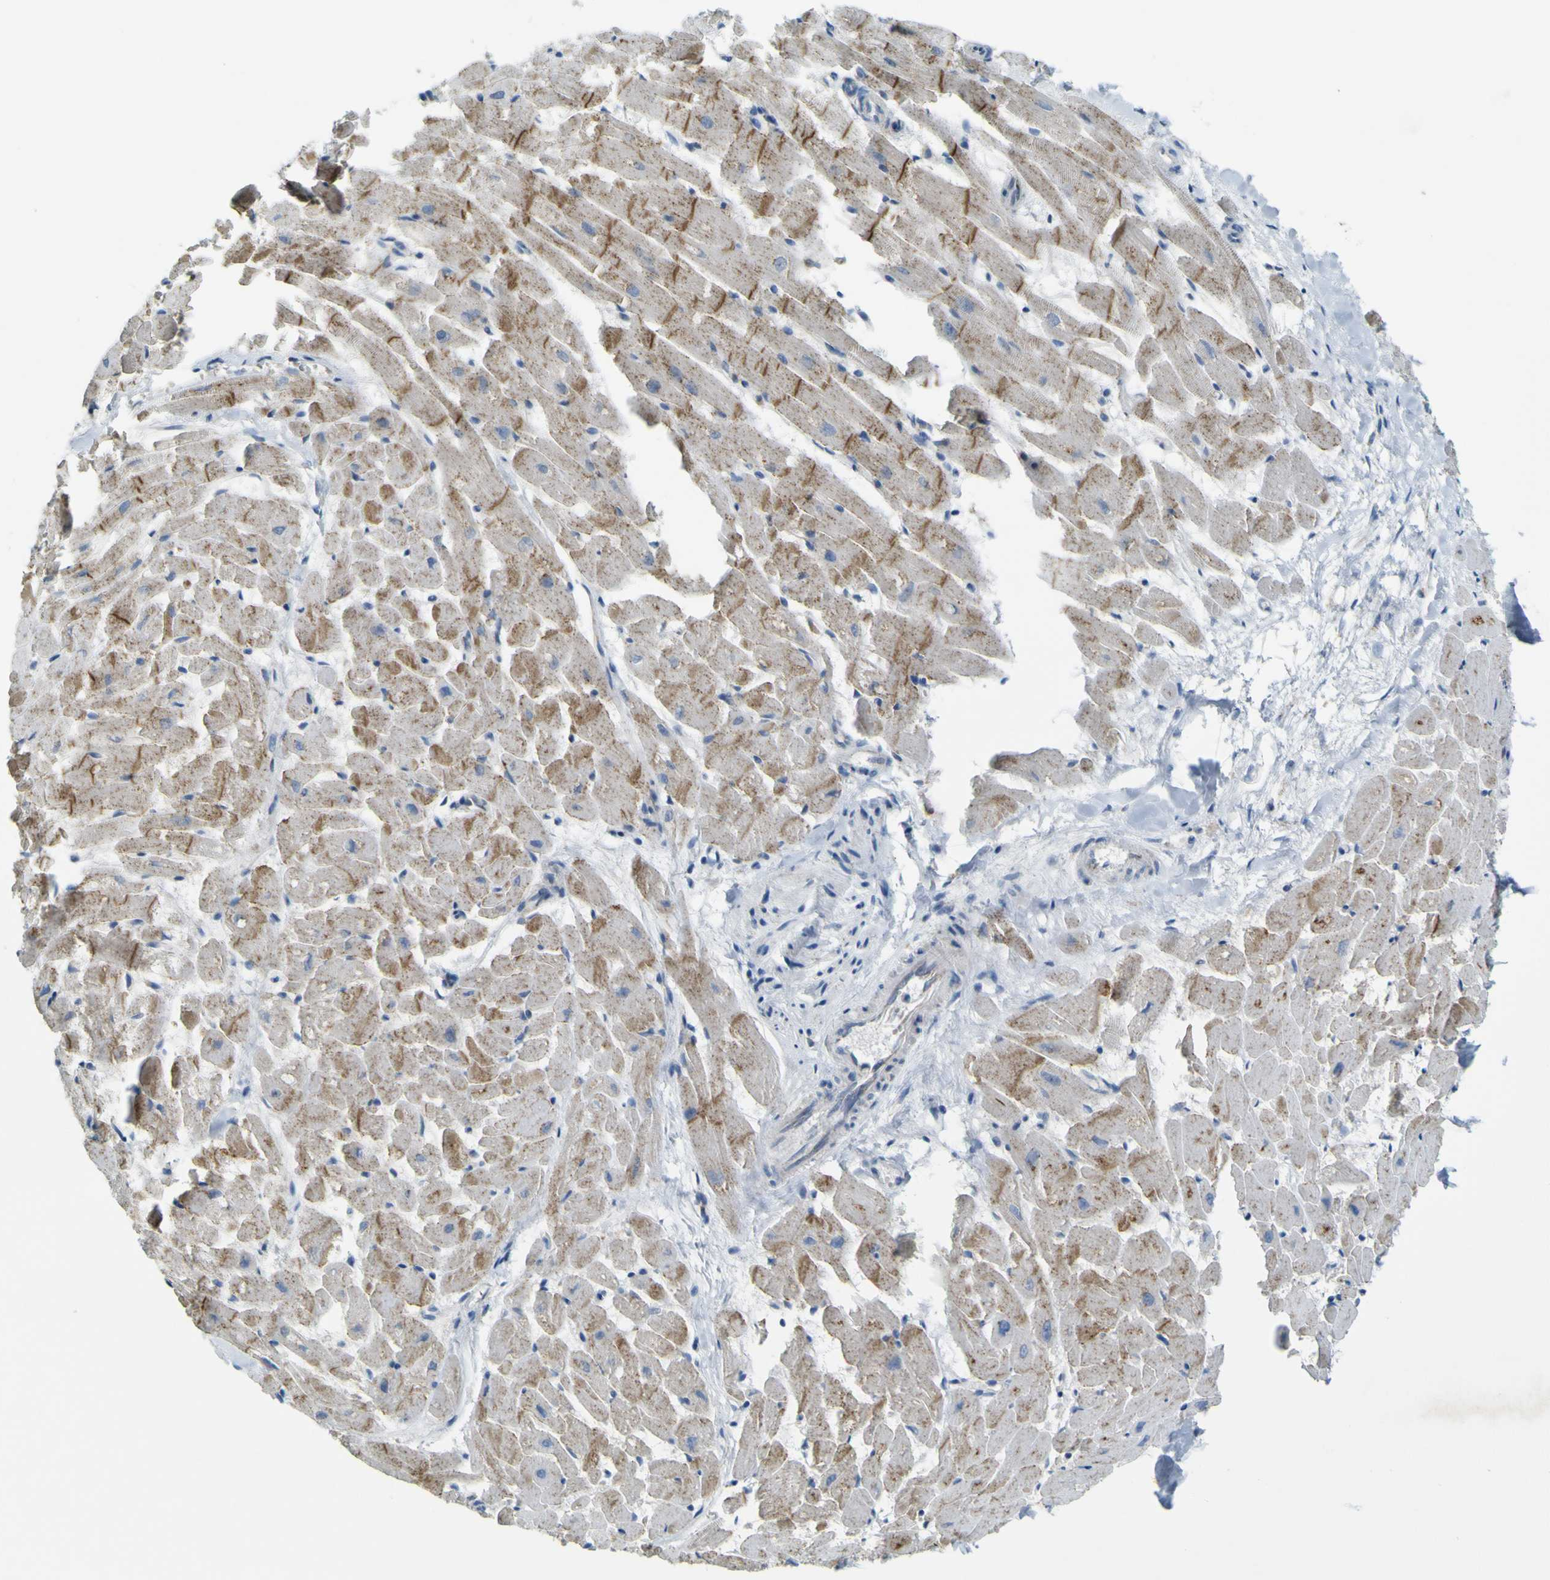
{"staining": {"intensity": "moderate", "quantity": "25%-75%", "location": "cytoplasmic/membranous"}, "tissue": "heart muscle", "cell_type": "Cardiomyocytes", "image_type": "normal", "snomed": [{"axis": "morphology", "description": "Normal tissue, NOS"}, {"axis": "topography", "description": "Heart"}], "caption": "The immunohistochemical stain highlights moderate cytoplasmic/membranous staining in cardiomyocytes of unremarkable heart muscle. Using DAB (3,3'-diaminobenzidine) (brown) and hematoxylin (blue) stains, captured at high magnification using brightfield microscopy.", "gene": "ACBD5", "patient": {"sex": "female", "age": 19}}